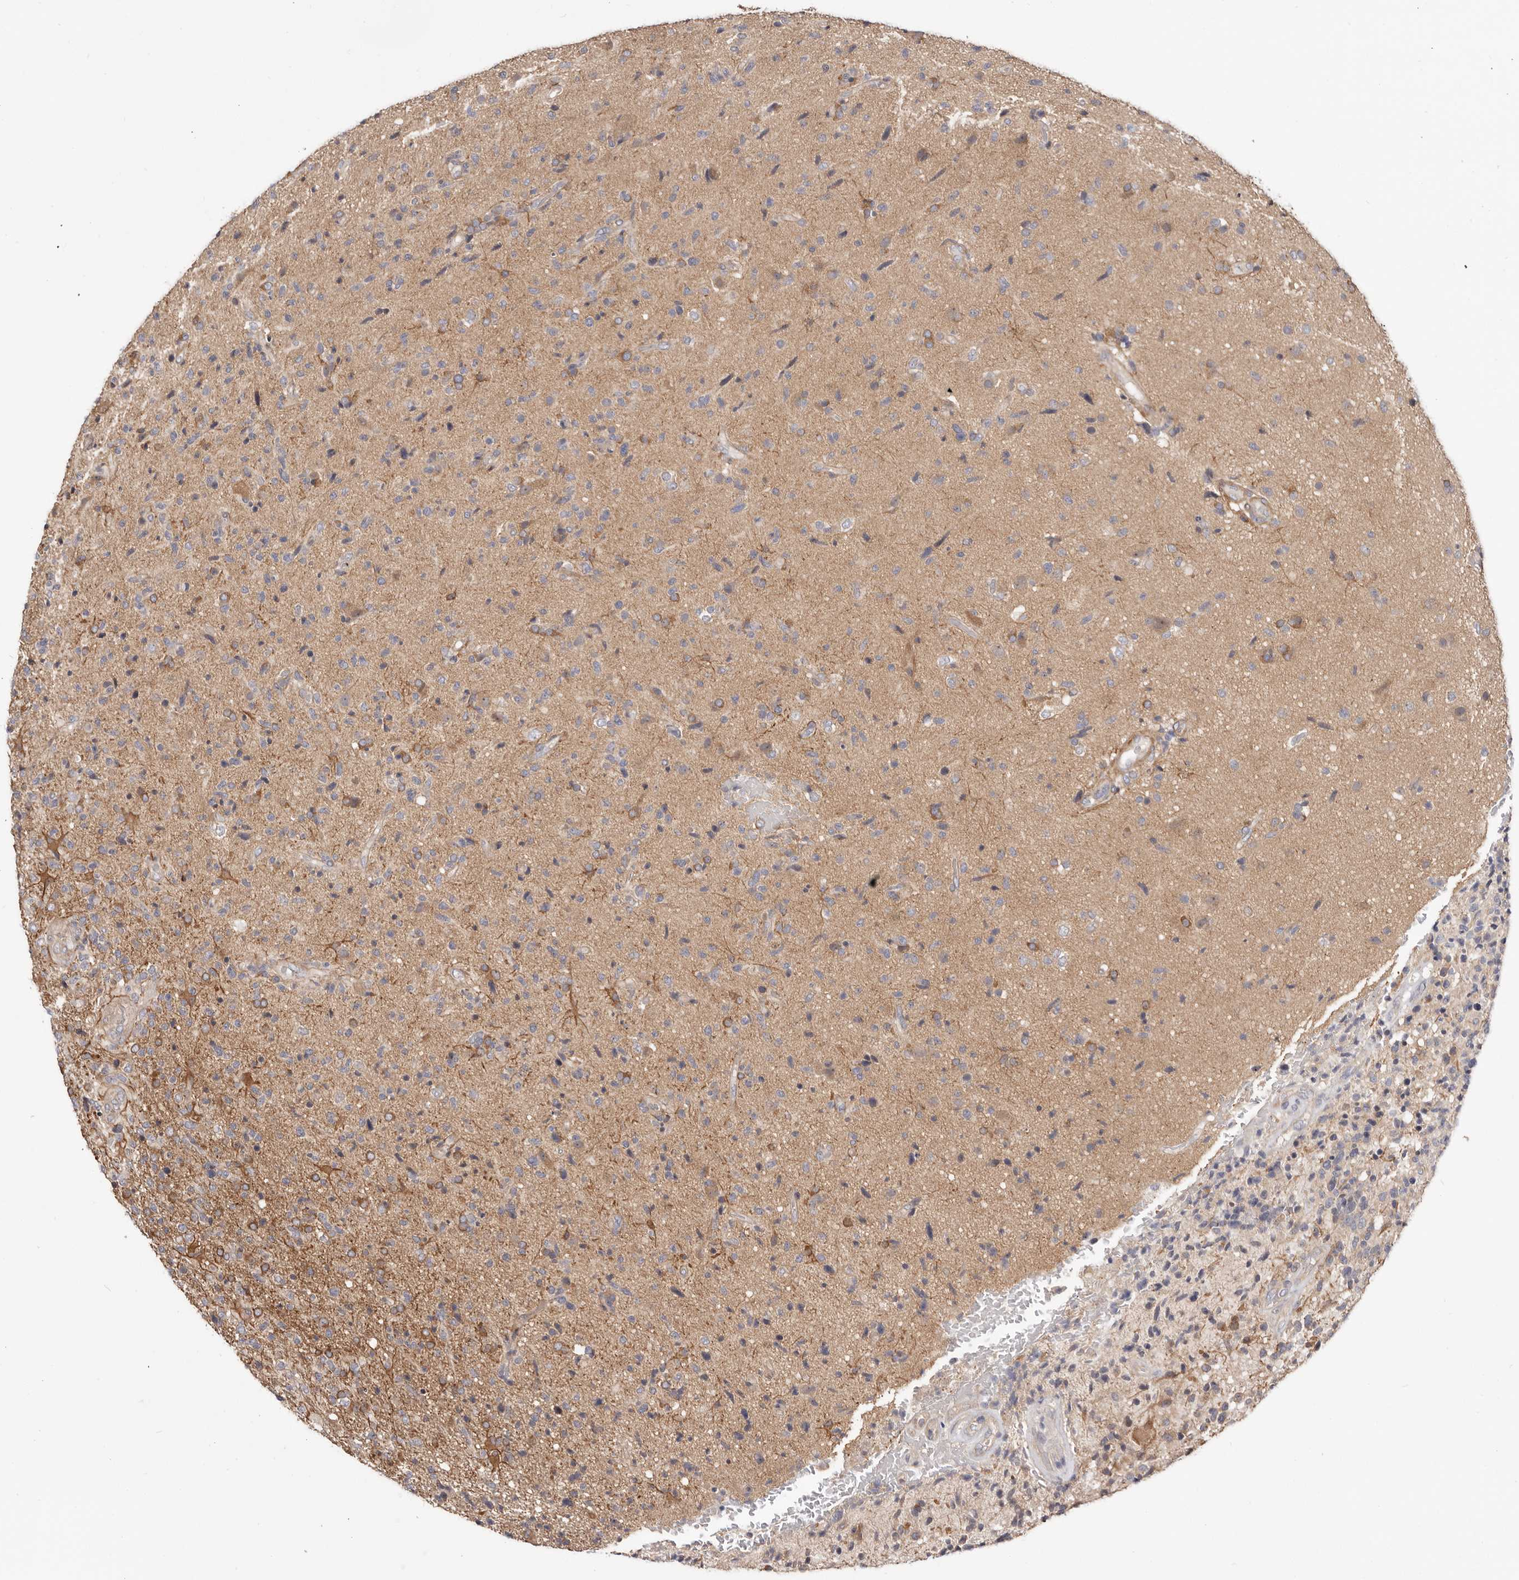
{"staining": {"intensity": "moderate", "quantity": "<25%", "location": "cytoplasmic/membranous"}, "tissue": "glioma", "cell_type": "Tumor cells", "image_type": "cancer", "snomed": [{"axis": "morphology", "description": "Glioma, malignant, High grade"}, {"axis": "topography", "description": "Brain"}], "caption": "Immunohistochemistry photomicrograph of neoplastic tissue: glioma stained using immunohistochemistry (IHC) displays low levels of moderate protein expression localized specifically in the cytoplasmic/membranous of tumor cells, appearing as a cytoplasmic/membranous brown color.", "gene": "GPATCH4", "patient": {"sex": "male", "age": 72}}